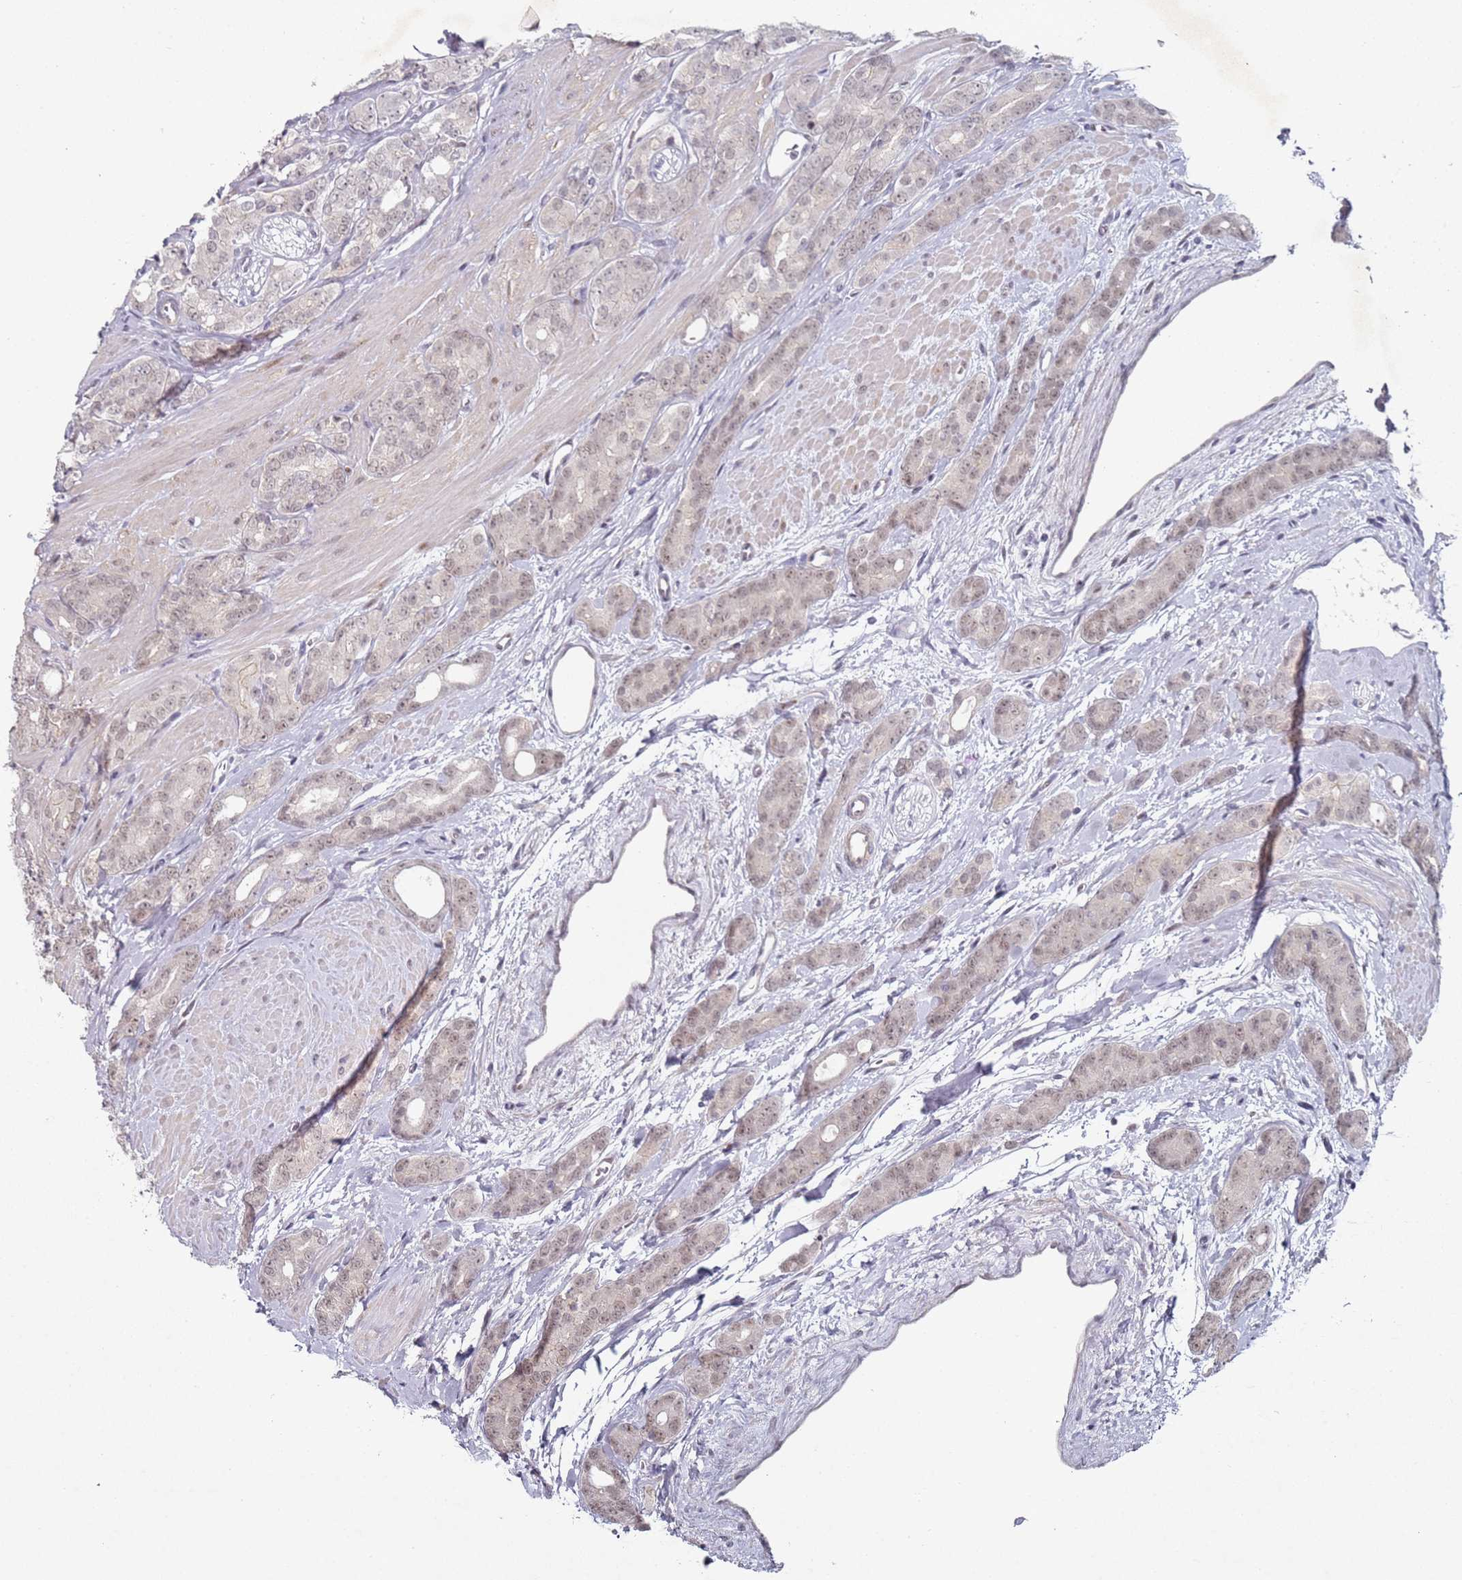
{"staining": {"intensity": "weak", "quantity": ">75%", "location": "nuclear"}, "tissue": "prostate cancer", "cell_type": "Tumor cells", "image_type": "cancer", "snomed": [{"axis": "morphology", "description": "Adenocarcinoma, High grade"}, {"axis": "topography", "description": "Prostate"}], "caption": "Weak nuclear expression for a protein is present in approximately >75% of tumor cells of adenocarcinoma (high-grade) (prostate) using immunohistochemistry (IHC).", "gene": "ATF6B", "patient": {"sex": "male", "age": 62}}